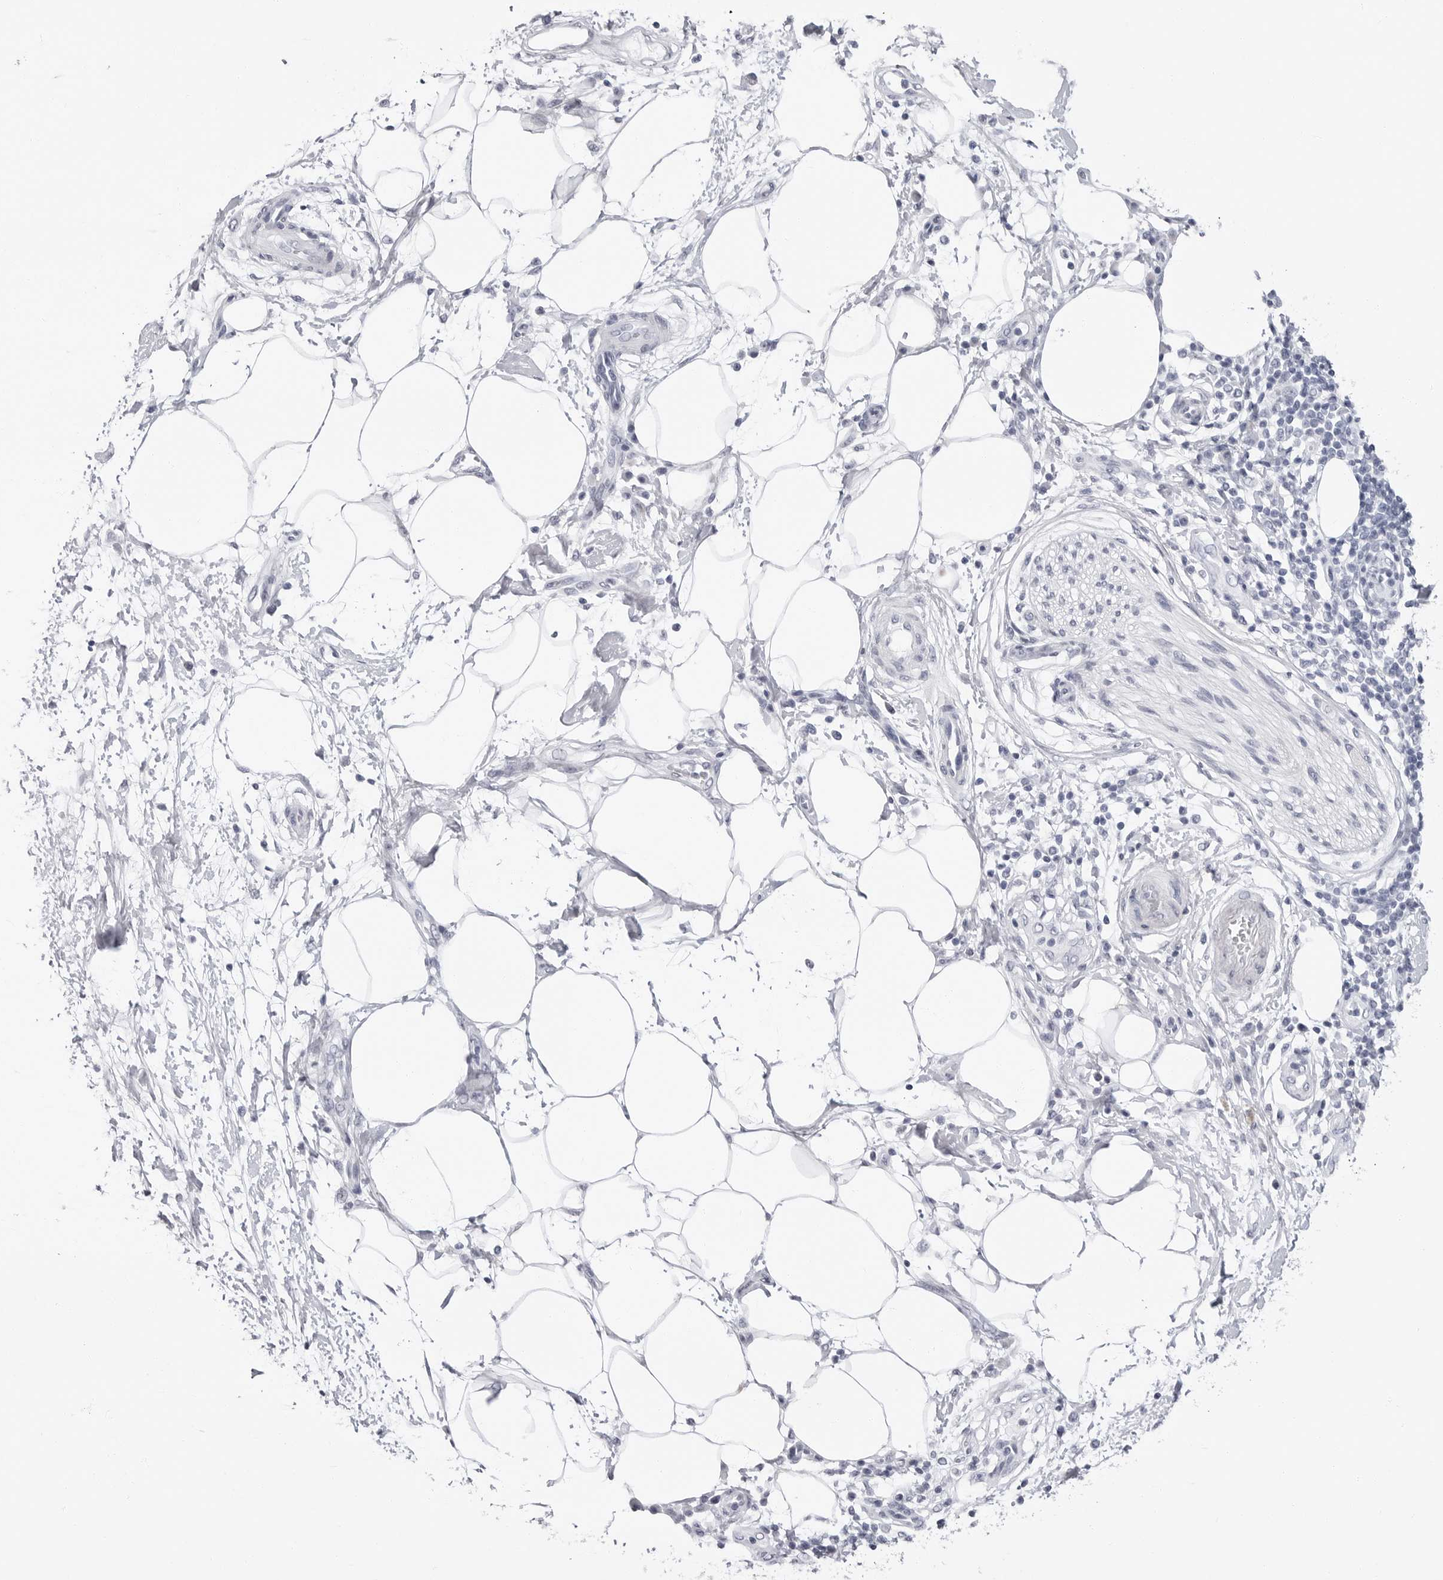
{"staining": {"intensity": "negative", "quantity": "none", "location": "none"}, "tissue": "pancreatic cancer", "cell_type": "Tumor cells", "image_type": "cancer", "snomed": [{"axis": "morphology", "description": "Adenocarcinoma, NOS"}, {"axis": "topography", "description": "Pancreas"}], "caption": "DAB immunohistochemical staining of human pancreatic cancer reveals no significant expression in tumor cells.", "gene": "ERICH3", "patient": {"sex": "female", "age": 78}}